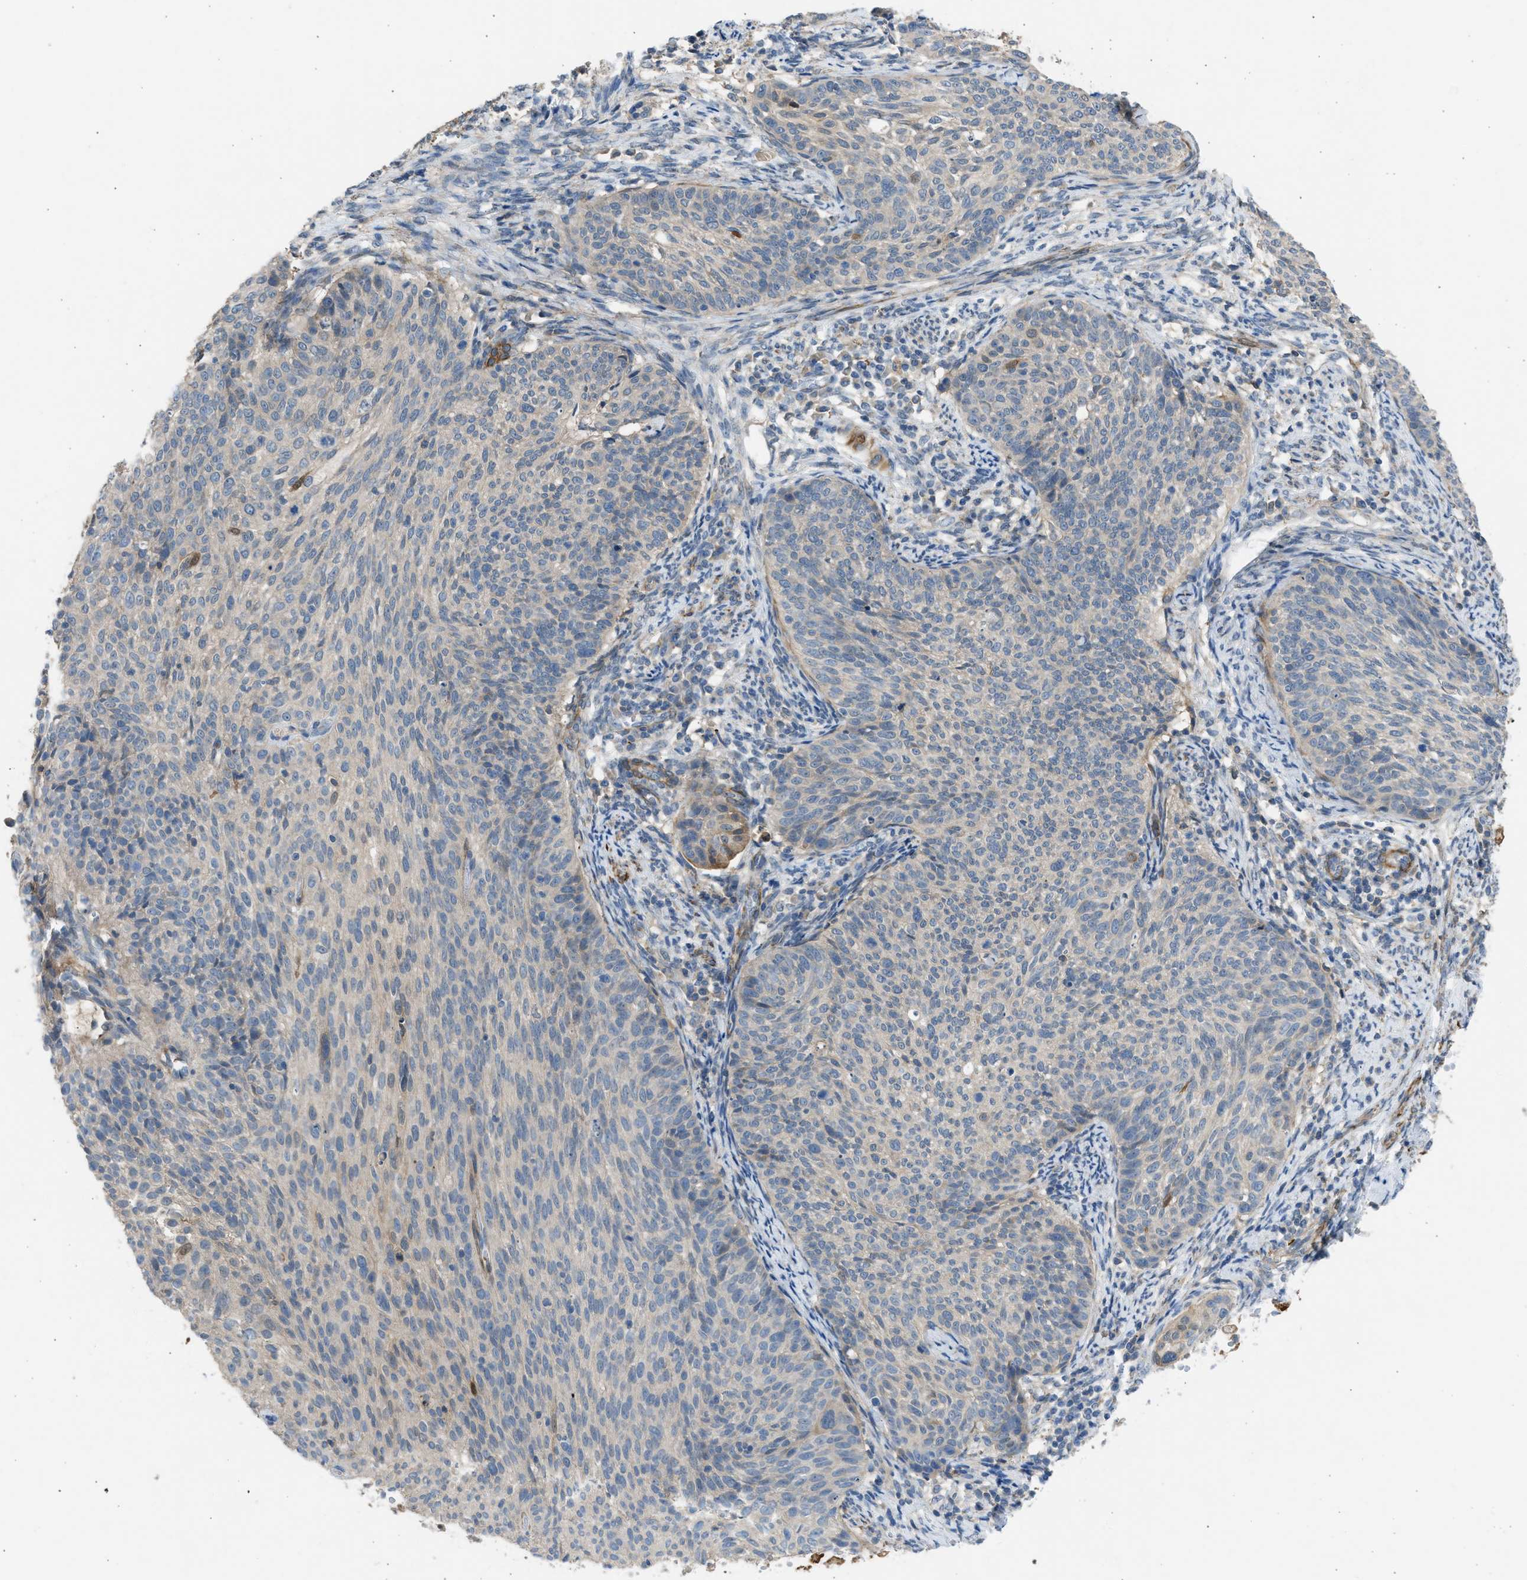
{"staining": {"intensity": "negative", "quantity": "none", "location": "none"}, "tissue": "cervical cancer", "cell_type": "Tumor cells", "image_type": "cancer", "snomed": [{"axis": "morphology", "description": "Squamous cell carcinoma, NOS"}, {"axis": "topography", "description": "Cervix"}], "caption": "This is an IHC micrograph of cervical cancer (squamous cell carcinoma). There is no positivity in tumor cells.", "gene": "PCNX3", "patient": {"sex": "female", "age": 70}}